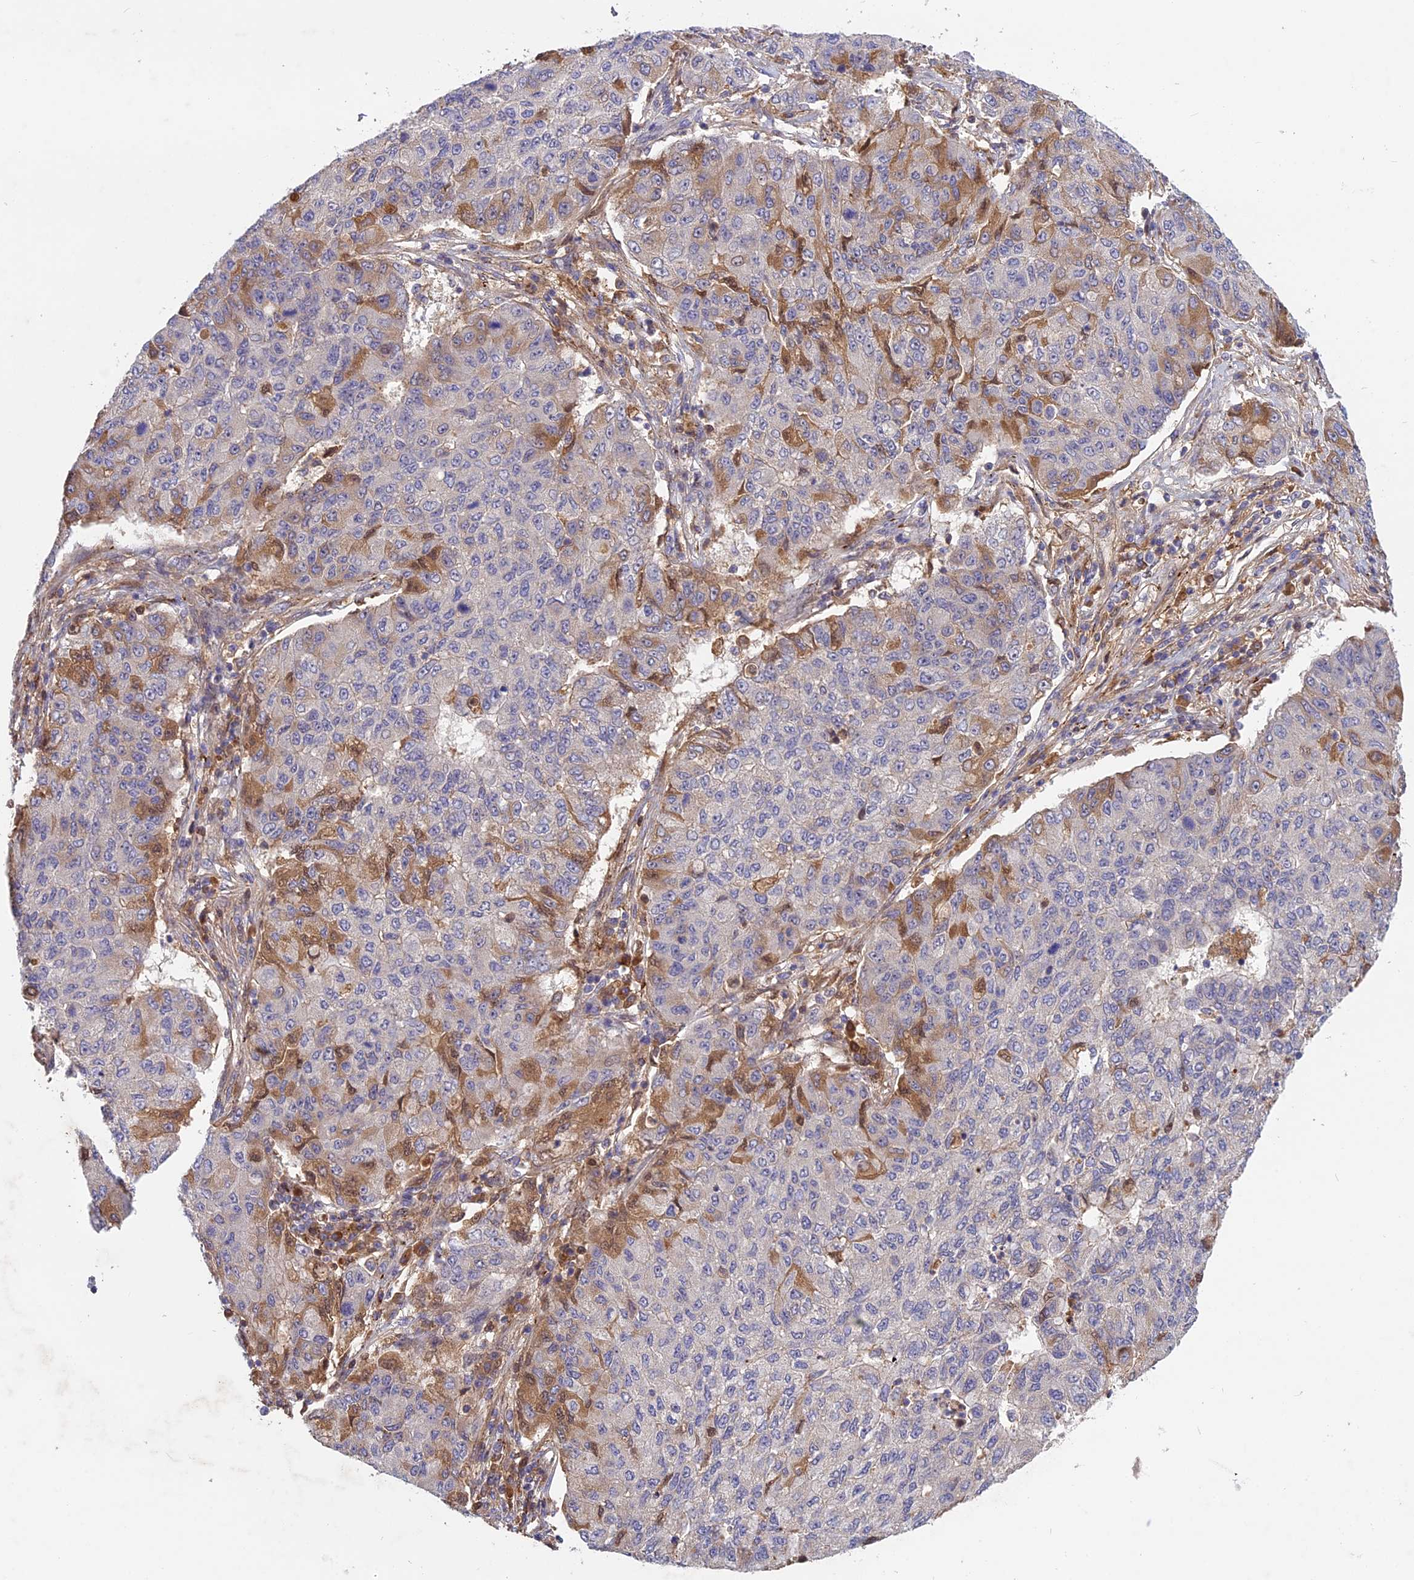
{"staining": {"intensity": "moderate", "quantity": "<25%", "location": "cytoplasmic/membranous"}, "tissue": "lung cancer", "cell_type": "Tumor cells", "image_type": "cancer", "snomed": [{"axis": "morphology", "description": "Squamous cell carcinoma, NOS"}, {"axis": "topography", "description": "Lung"}], "caption": "A brown stain shows moderate cytoplasmic/membranous positivity of a protein in human squamous cell carcinoma (lung) tumor cells.", "gene": "ADO", "patient": {"sex": "male", "age": 74}}